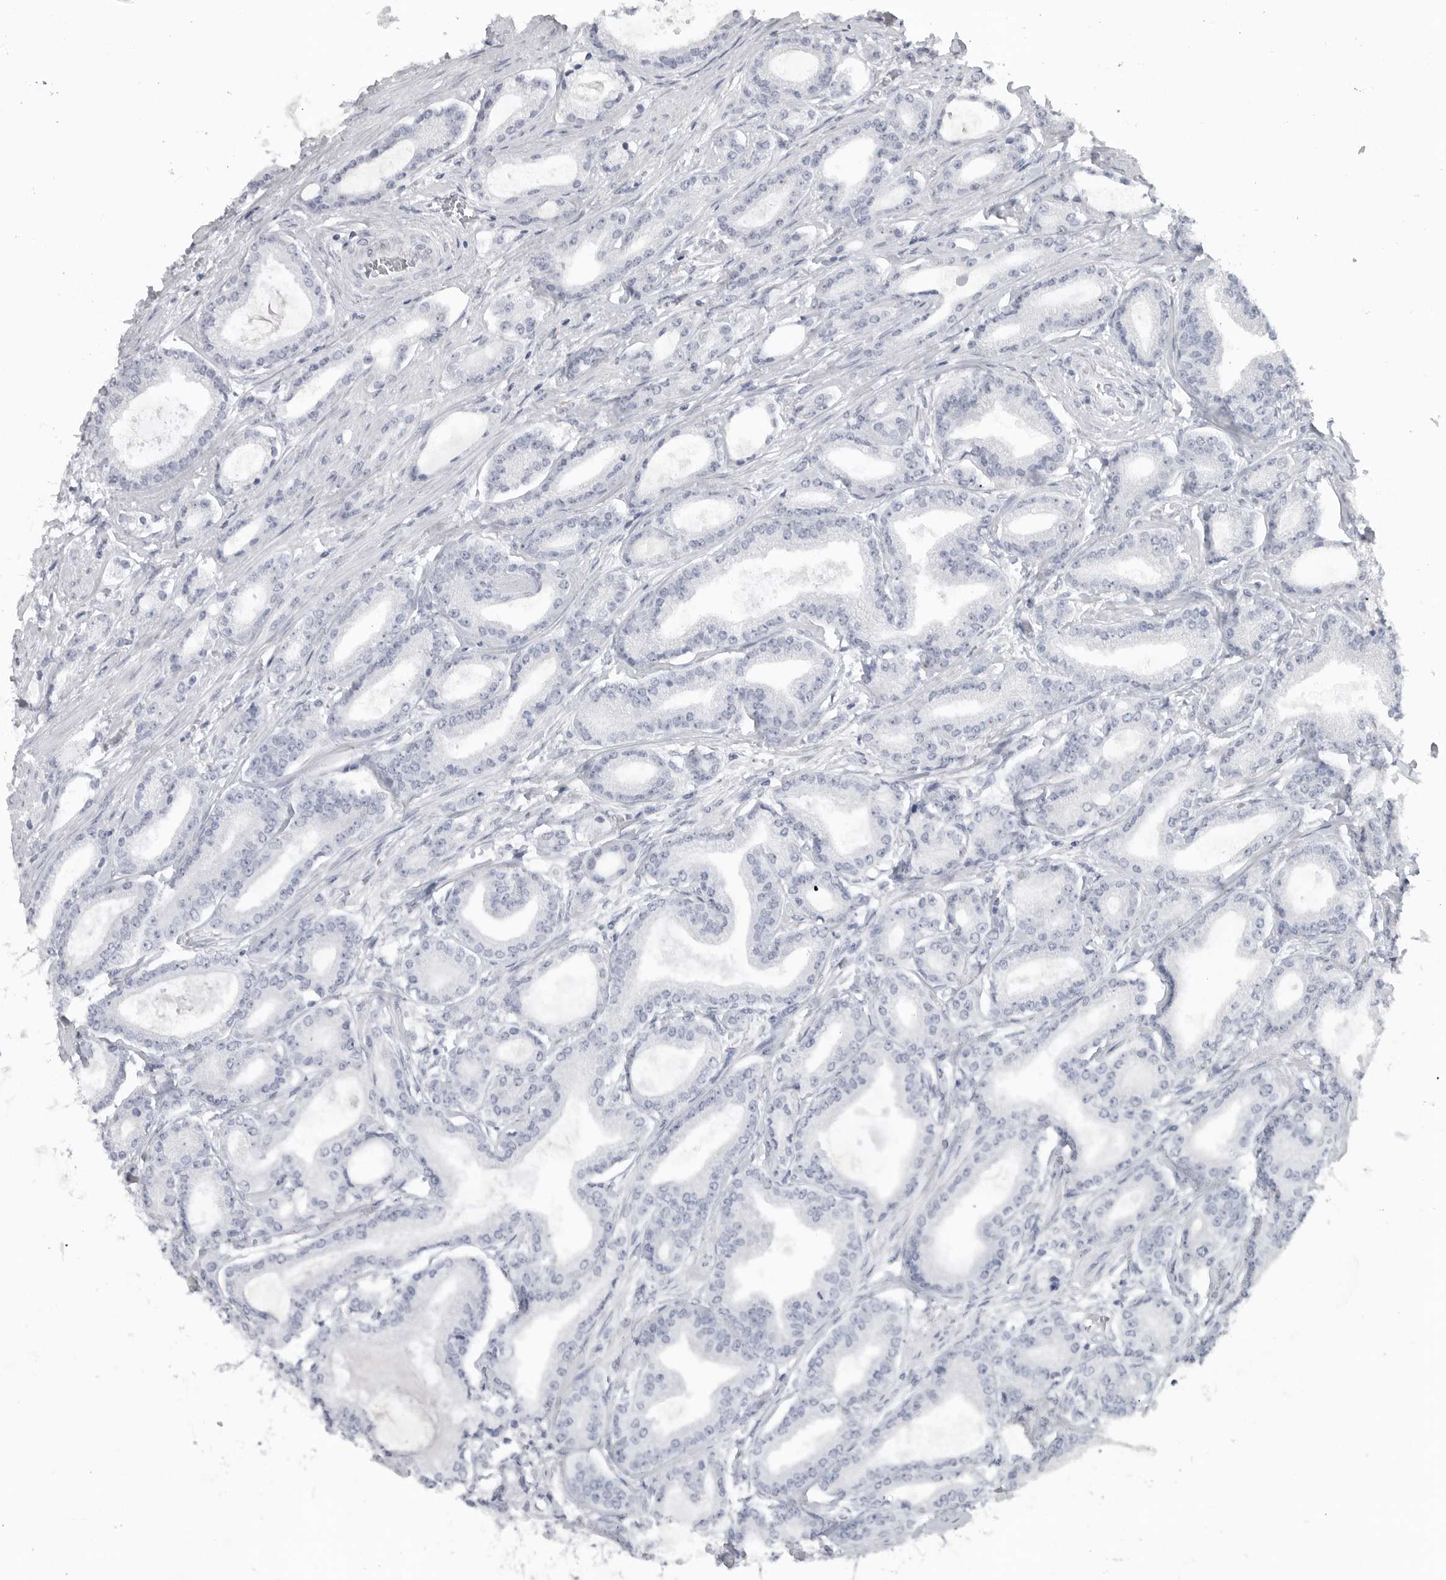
{"staining": {"intensity": "negative", "quantity": "none", "location": "none"}, "tissue": "prostate cancer", "cell_type": "Tumor cells", "image_type": "cancer", "snomed": [{"axis": "morphology", "description": "Adenocarcinoma, Low grade"}, {"axis": "topography", "description": "Prostate"}], "caption": "An IHC micrograph of prostate cancer (adenocarcinoma (low-grade)) is shown. There is no staining in tumor cells of prostate cancer (adenocarcinoma (low-grade)).", "gene": "LY6D", "patient": {"sex": "male", "age": 60}}